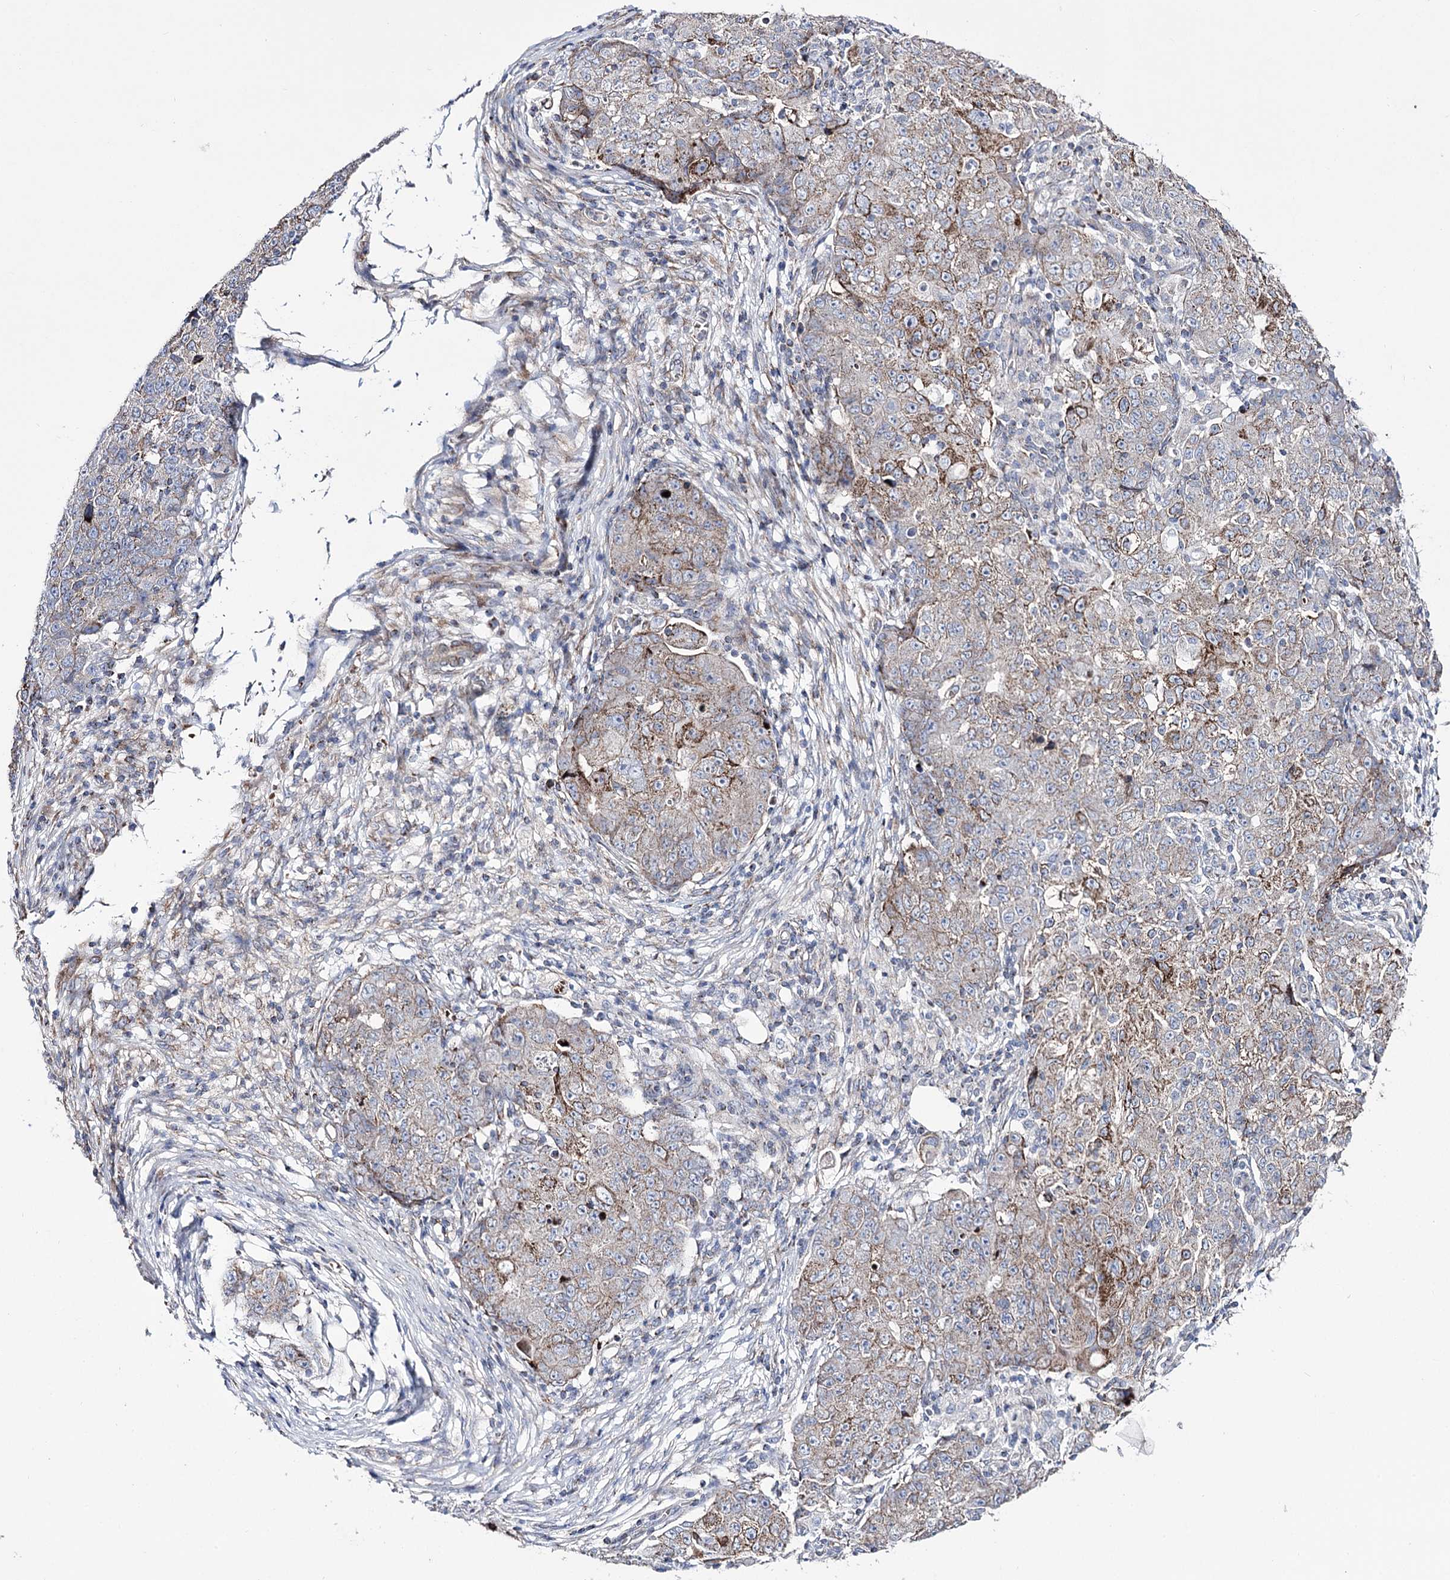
{"staining": {"intensity": "weak", "quantity": "<25%", "location": "cytoplasmic/membranous"}, "tissue": "ovarian cancer", "cell_type": "Tumor cells", "image_type": "cancer", "snomed": [{"axis": "morphology", "description": "Carcinoma, endometroid"}, {"axis": "topography", "description": "Ovary"}], "caption": "Ovarian endometroid carcinoma was stained to show a protein in brown. There is no significant staining in tumor cells.", "gene": "OSBPL5", "patient": {"sex": "female", "age": 42}}